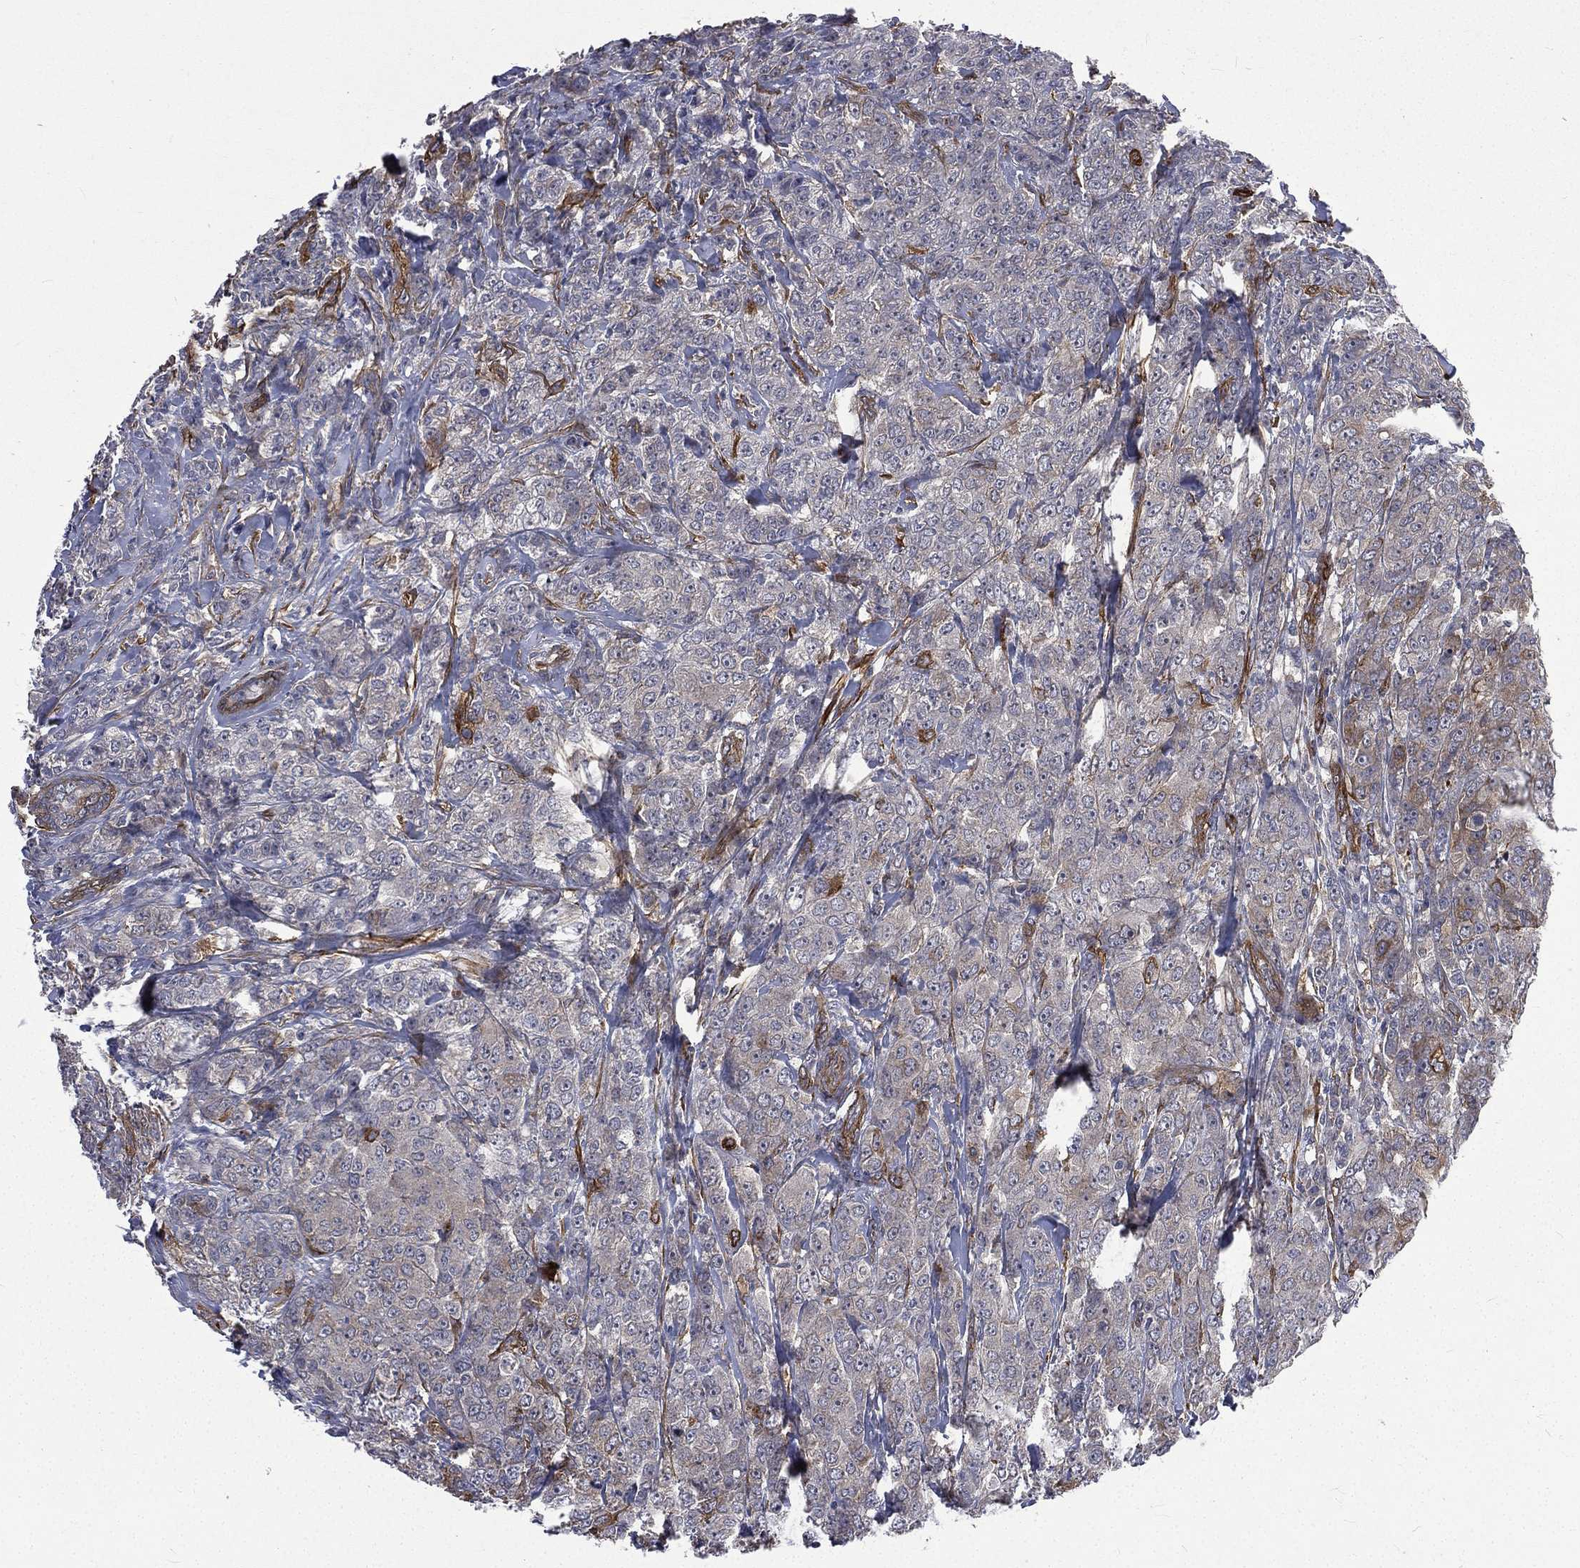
{"staining": {"intensity": "negative", "quantity": "none", "location": "none"}, "tissue": "breast cancer", "cell_type": "Tumor cells", "image_type": "cancer", "snomed": [{"axis": "morphology", "description": "Duct carcinoma"}, {"axis": "topography", "description": "Breast"}], "caption": "Protein analysis of breast cancer (intraductal carcinoma) demonstrates no significant staining in tumor cells.", "gene": "PPFIBP1", "patient": {"sex": "female", "age": 43}}